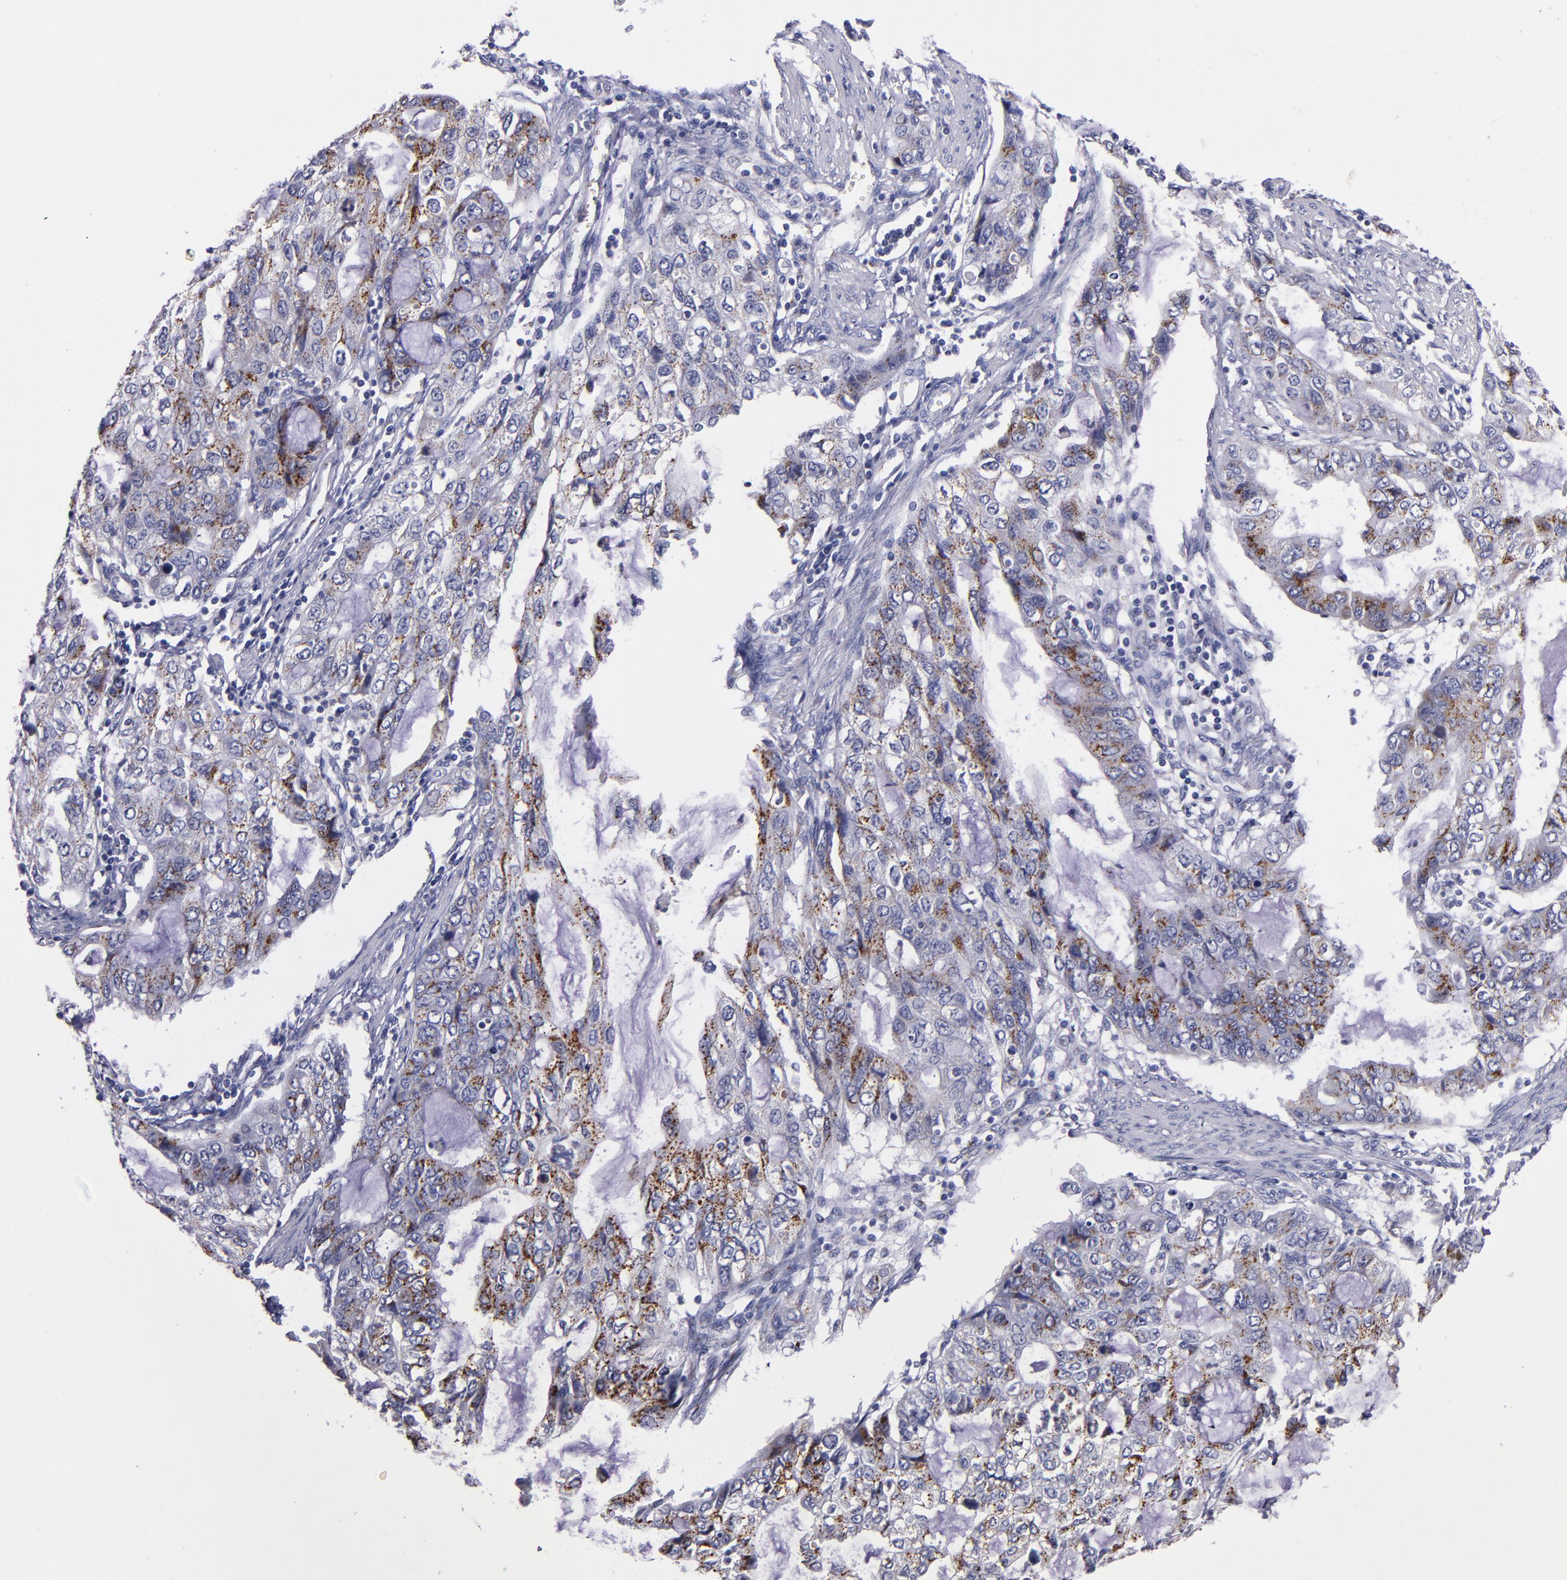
{"staining": {"intensity": "strong", "quantity": ">75%", "location": "cytoplasmic/membranous"}, "tissue": "stomach cancer", "cell_type": "Tumor cells", "image_type": "cancer", "snomed": [{"axis": "morphology", "description": "Adenocarcinoma, NOS"}, {"axis": "topography", "description": "Stomach, upper"}], "caption": "Approximately >75% of tumor cells in stomach cancer show strong cytoplasmic/membranous protein positivity as visualized by brown immunohistochemical staining.", "gene": "RAB41", "patient": {"sex": "female", "age": 52}}